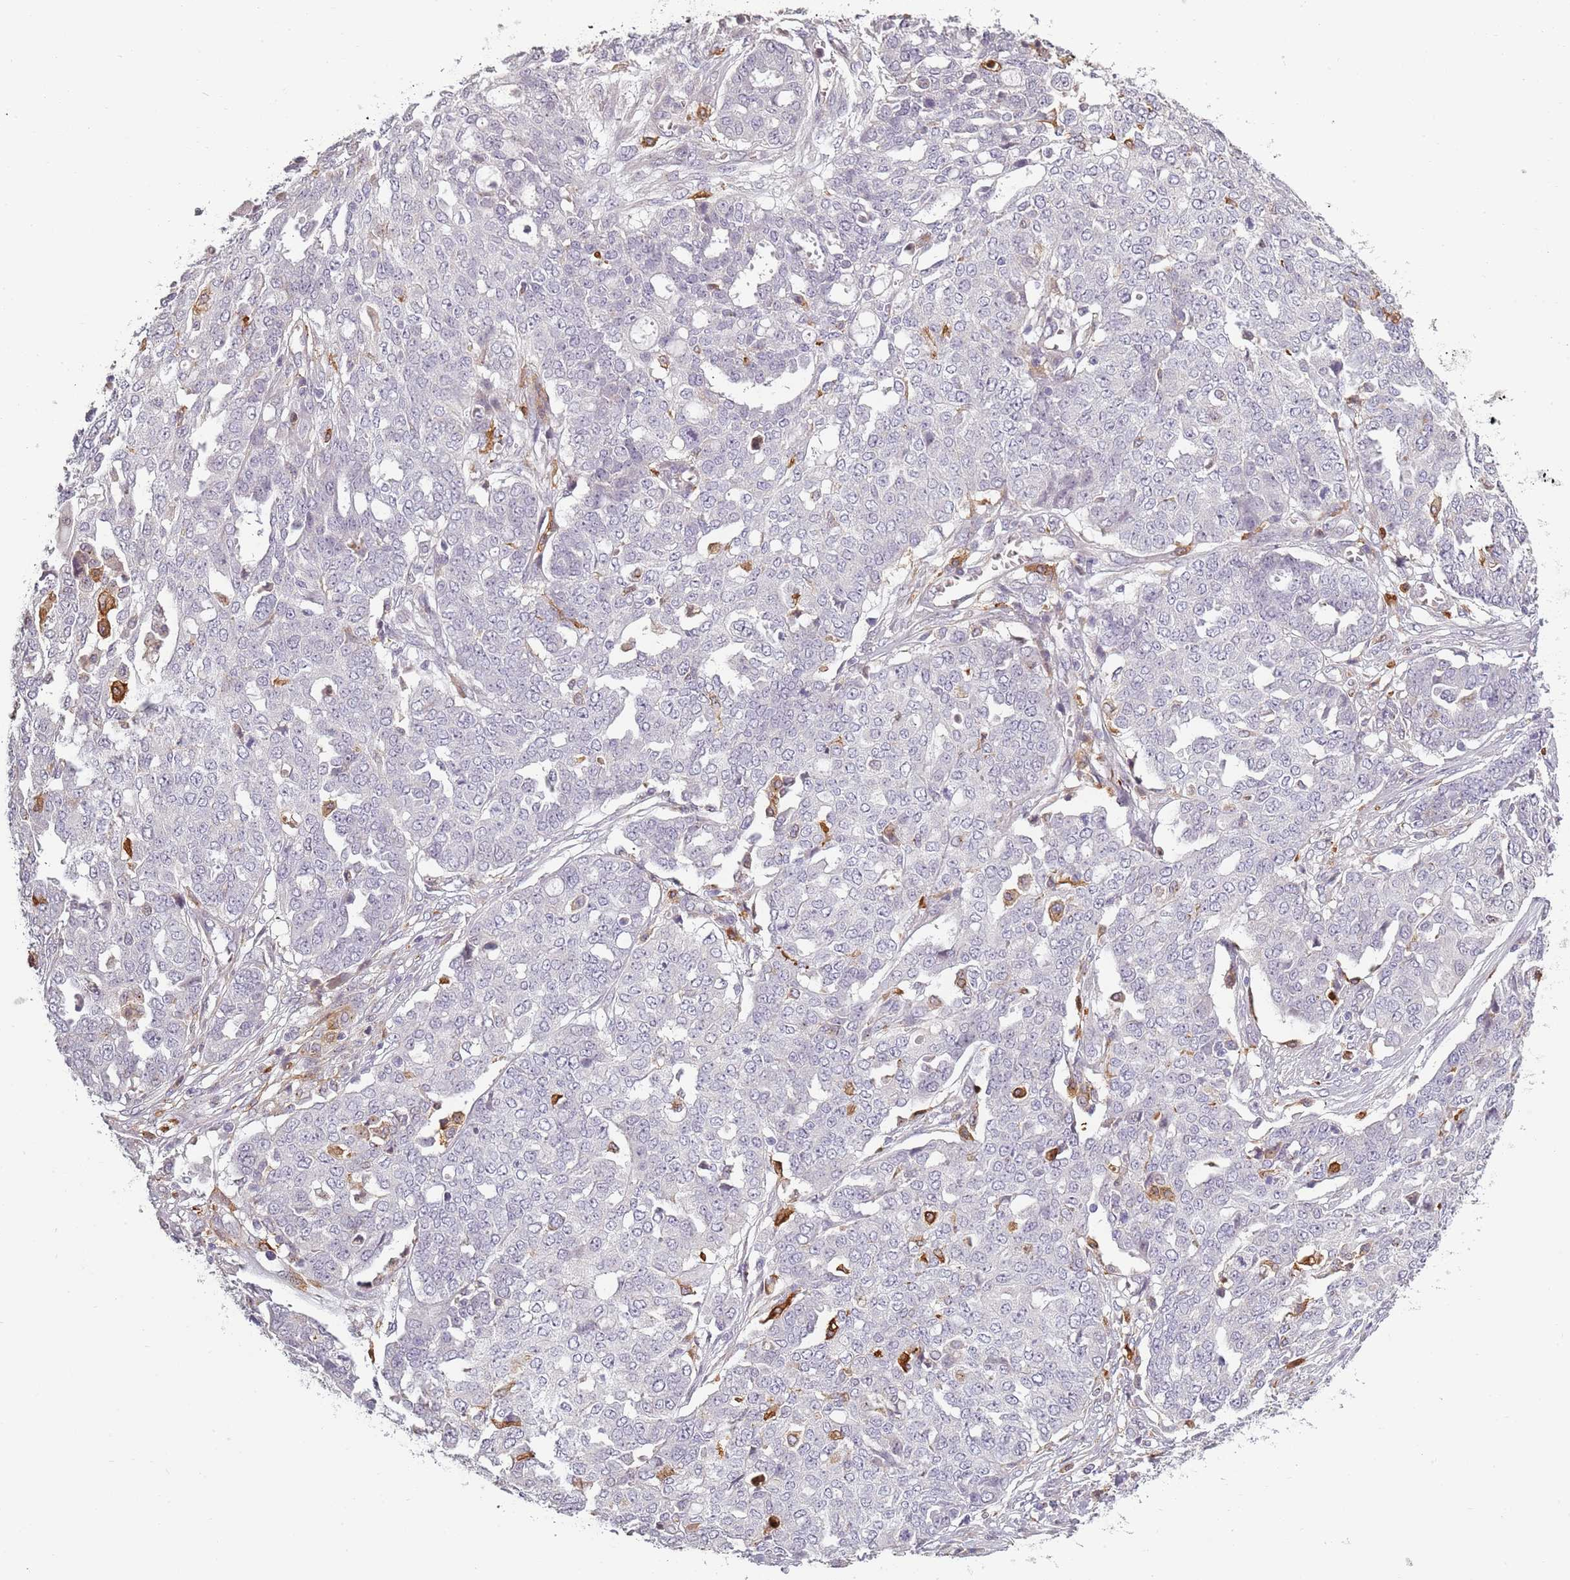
{"staining": {"intensity": "negative", "quantity": "none", "location": "none"}, "tissue": "ovarian cancer", "cell_type": "Tumor cells", "image_type": "cancer", "snomed": [{"axis": "morphology", "description": "Cystadenocarcinoma, serous, NOS"}, {"axis": "topography", "description": "Soft tissue"}, {"axis": "topography", "description": "Ovary"}], "caption": "IHC of ovarian cancer displays no positivity in tumor cells.", "gene": "CC2D2B", "patient": {"sex": "female", "age": 57}}